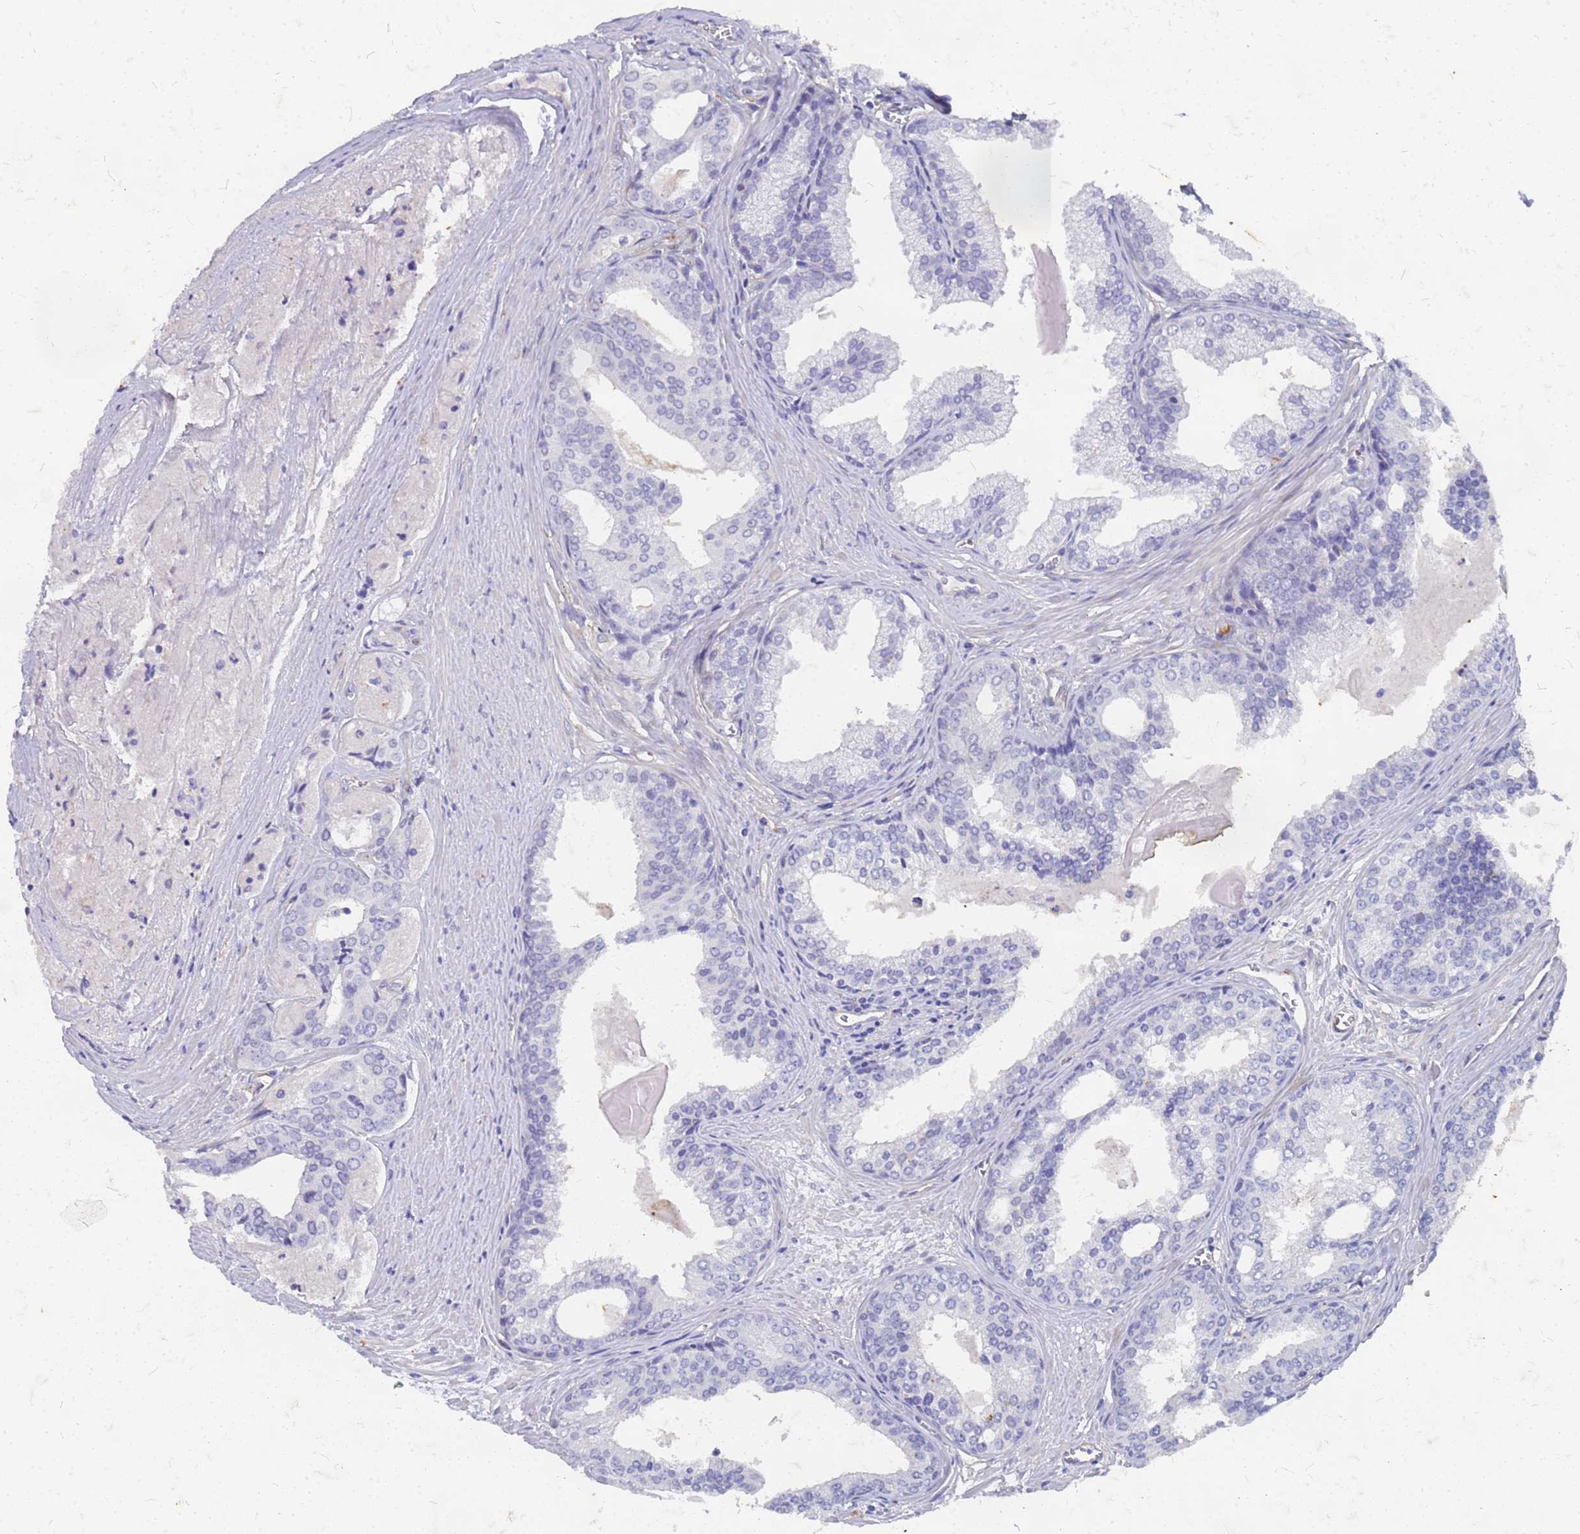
{"staining": {"intensity": "negative", "quantity": "none", "location": "none"}, "tissue": "prostate cancer", "cell_type": "Tumor cells", "image_type": "cancer", "snomed": [{"axis": "morphology", "description": "Adenocarcinoma, High grade"}, {"axis": "topography", "description": "Prostate"}], "caption": "An IHC image of prostate high-grade adenocarcinoma is shown. There is no staining in tumor cells of prostate high-grade adenocarcinoma. Brightfield microscopy of immunohistochemistry (IHC) stained with DAB (brown) and hematoxylin (blue), captured at high magnification.", "gene": "TRIM64B", "patient": {"sex": "male", "age": 68}}